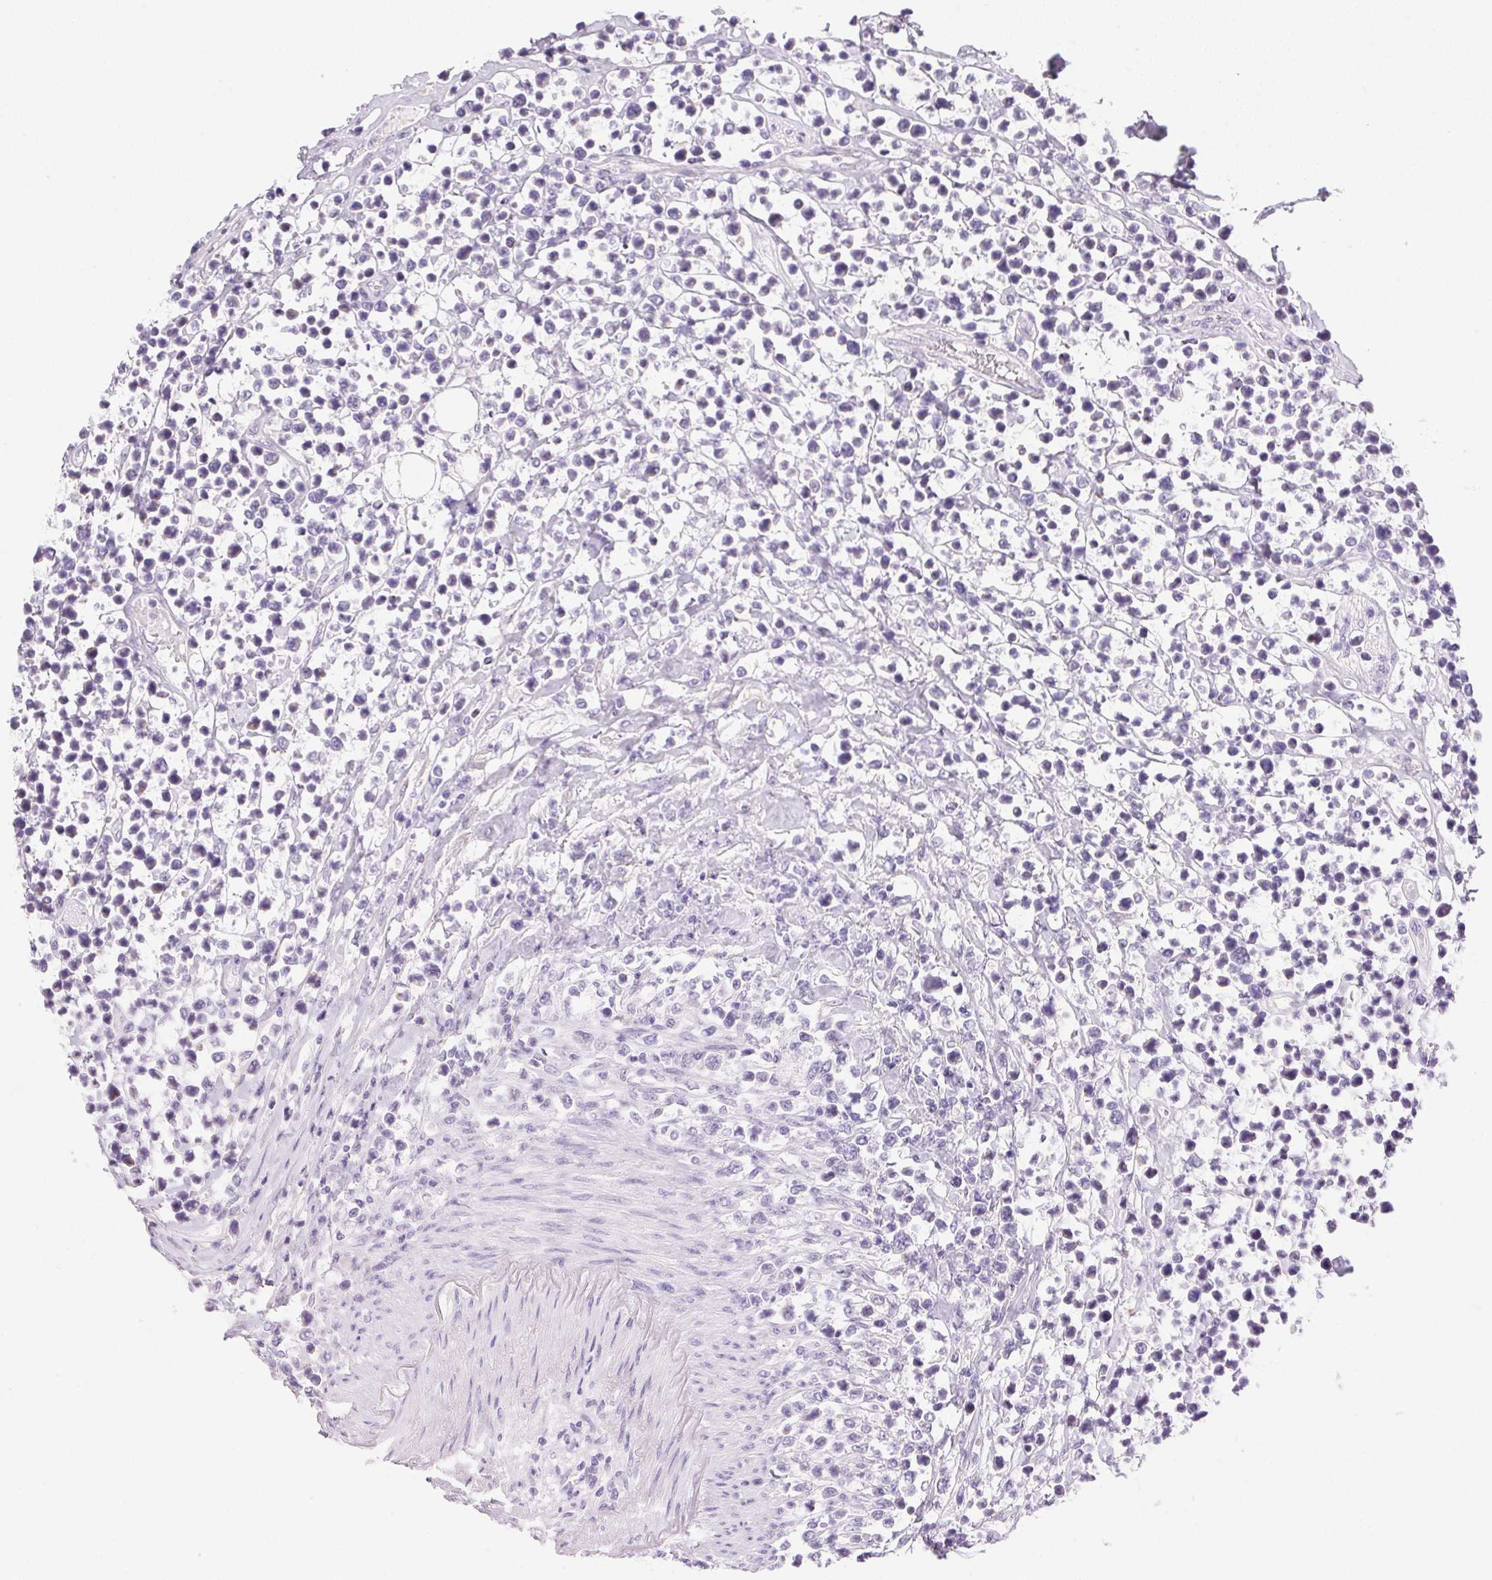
{"staining": {"intensity": "negative", "quantity": "none", "location": "none"}, "tissue": "lymphoma", "cell_type": "Tumor cells", "image_type": "cancer", "snomed": [{"axis": "morphology", "description": "Malignant lymphoma, non-Hodgkin's type, High grade"}, {"axis": "topography", "description": "Soft tissue"}], "caption": "Immunohistochemistry photomicrograph of neoplastic tissue: lymphoma stained with DAB (3,3'-diaminobenzidine) shows no significant protein positivity in tumor cells. (Stains: DAB immunohistochemistry with hematoxylin counter stain, Microscopy: brightfield microscopy at high magnification).", "gene": "TEKT1", "patient": {"sex": "female", "age": 56}}